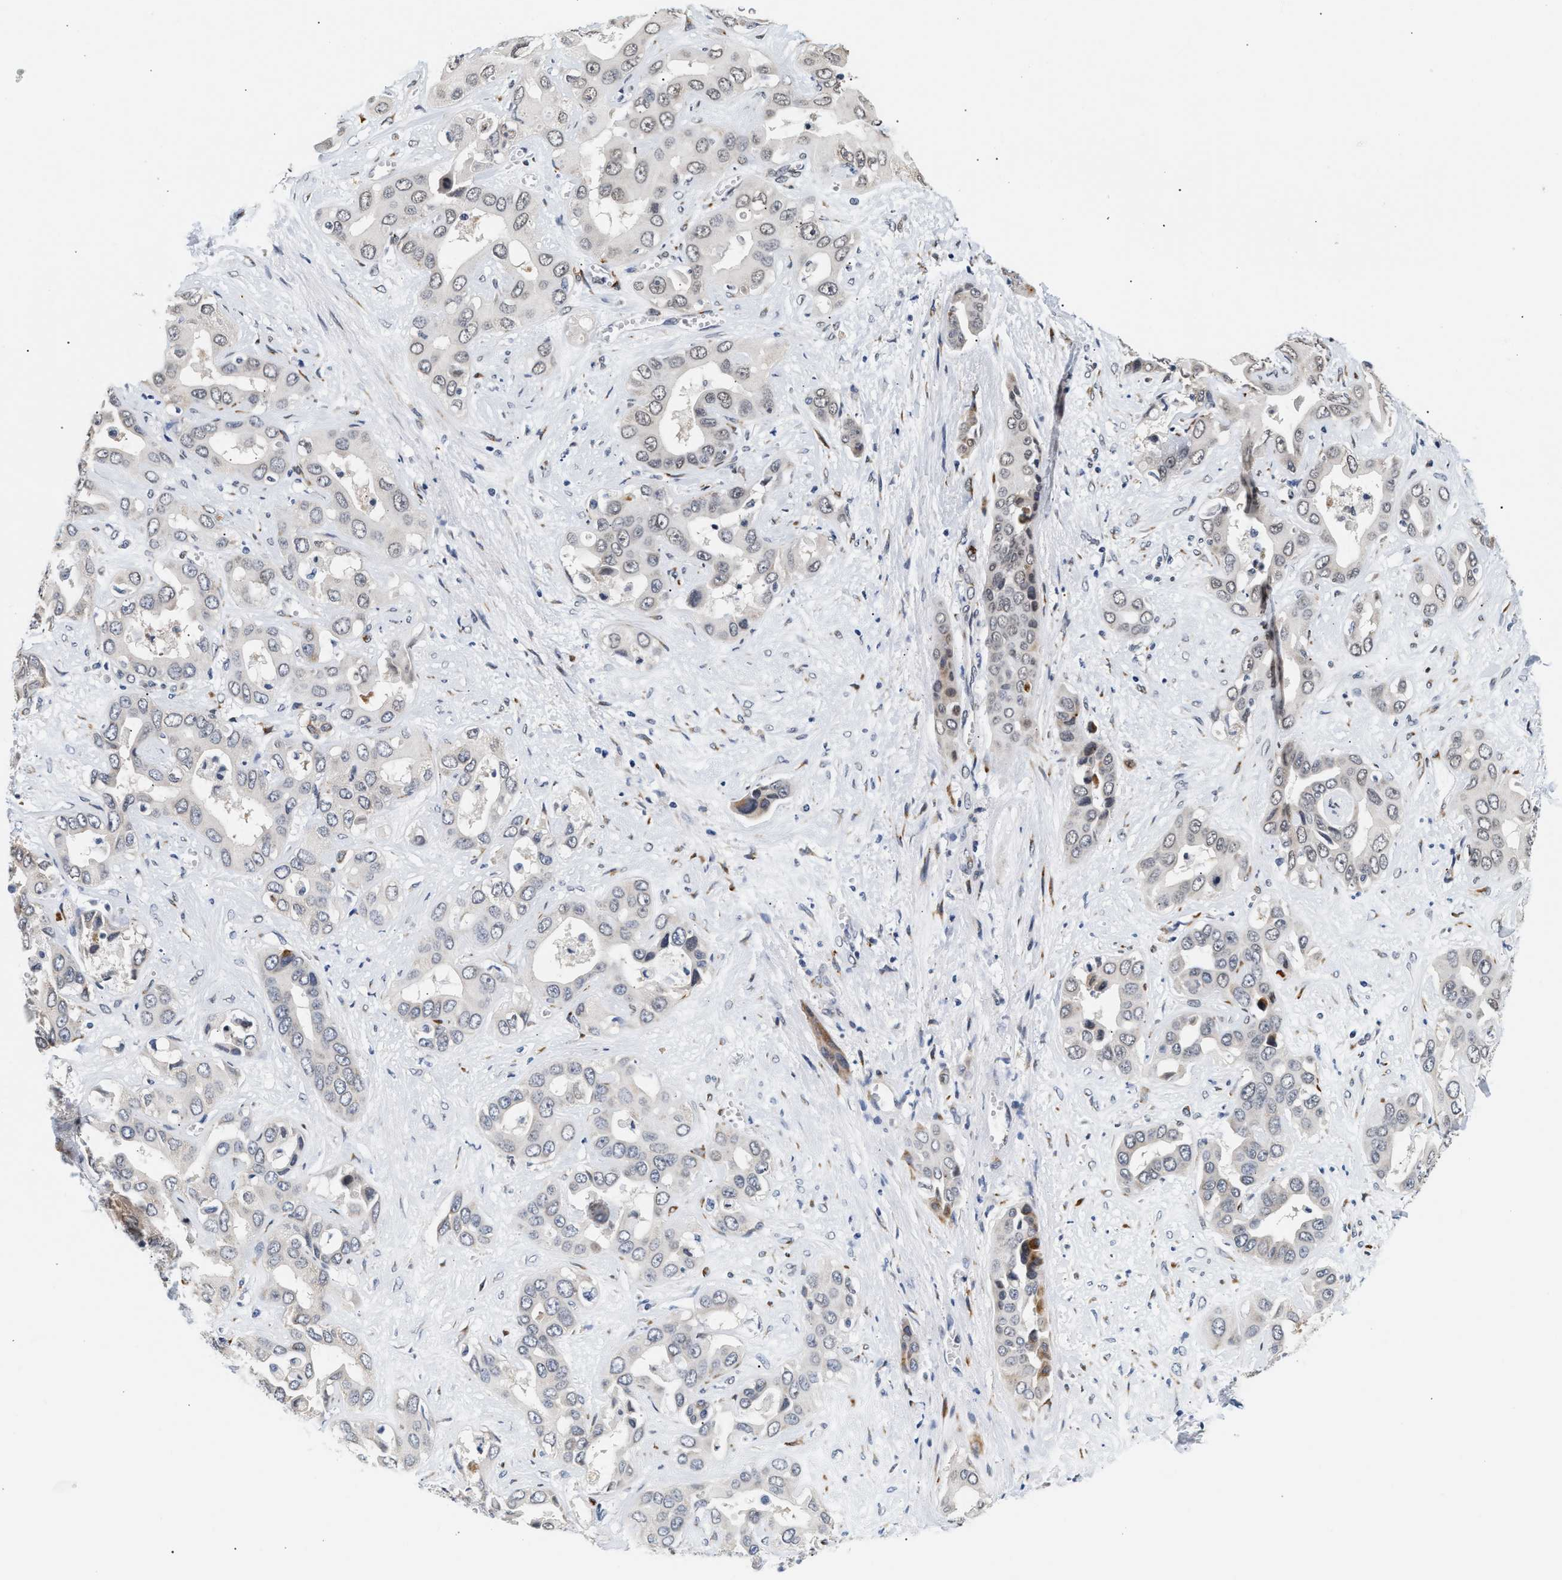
{"staining": {"intensity": "weak", "quantity": "<25%", "location": "nuclear"}, "tissue": "liver cancer", "cell_type": "Tumor cells", "image_type": "cancer", "snomed": [{"axis": "morphology", "description": "Cholangiocarcinoma"}, {"axis": "topography", "description": "Liver"}], "caption": "This is an immunohistochemistry image of liver cancer. There is no staining in tumor cells.", "gene": "THOC1", "patient": {"sex": "female", "age": 52}}